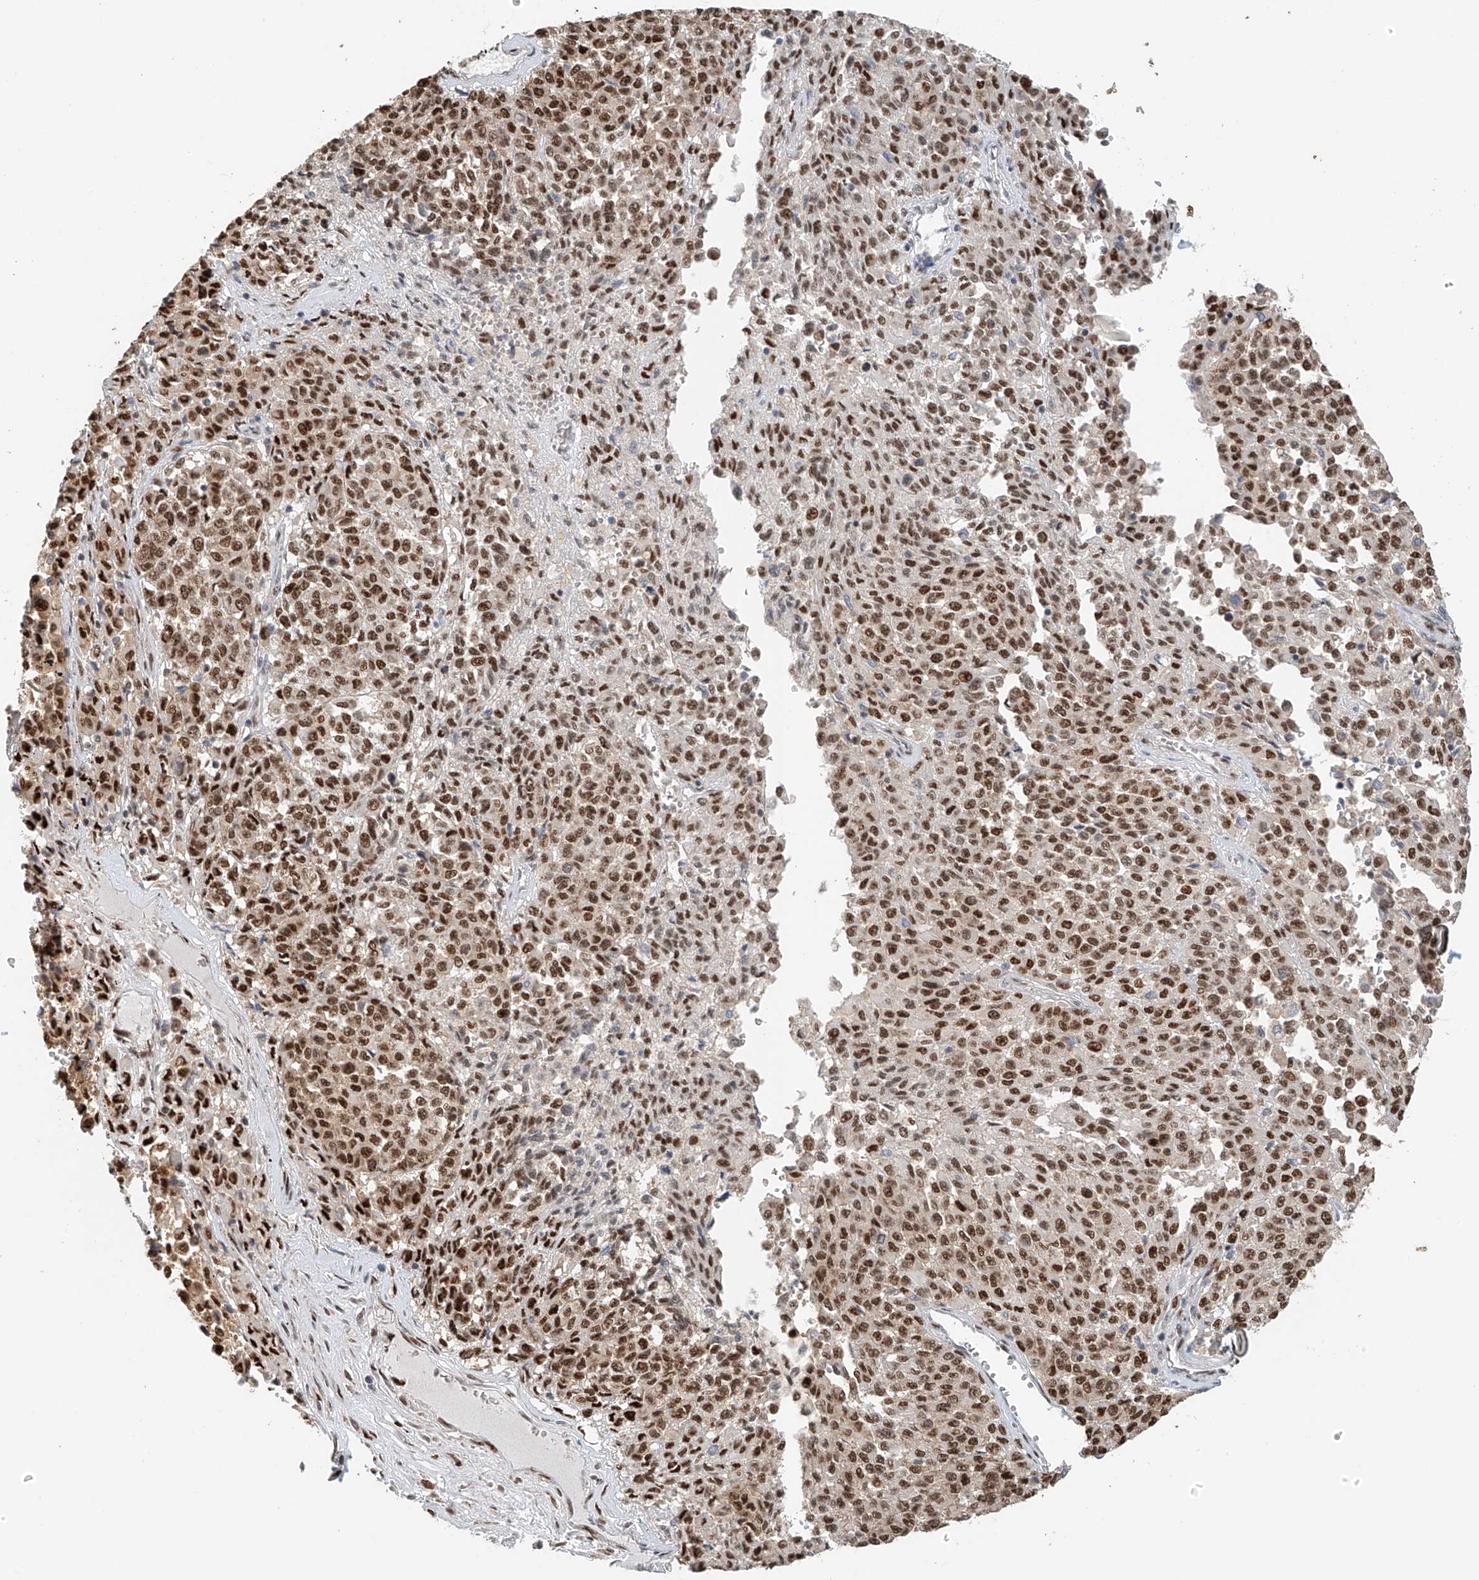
{"staining": {"intensity": "strong", "quantity": ">75%", "location": "nuclear"}, "tissue": "melanoma", "cell_type": "Tumor cells", "image_type": "cancer", "snomed": [{"axis": "morphology", "description": "Malignant melanoma, Metastatic site"}, {"axis": "topography", "description": "Pancreas"}], "caption": "Immunohistochemical staining of malignant melanoma (metastatic site) reveals high levels of strong nuclear protein staining in approximately >75% of tumor cells. The staining was performed using DAB to visualize the protein expression in brown, while the nuclei were stained in blue with hematoxylin (Magnification: 20x).", "gene": "ZNF514", "patient": {"sex": "female", "age": 30}}